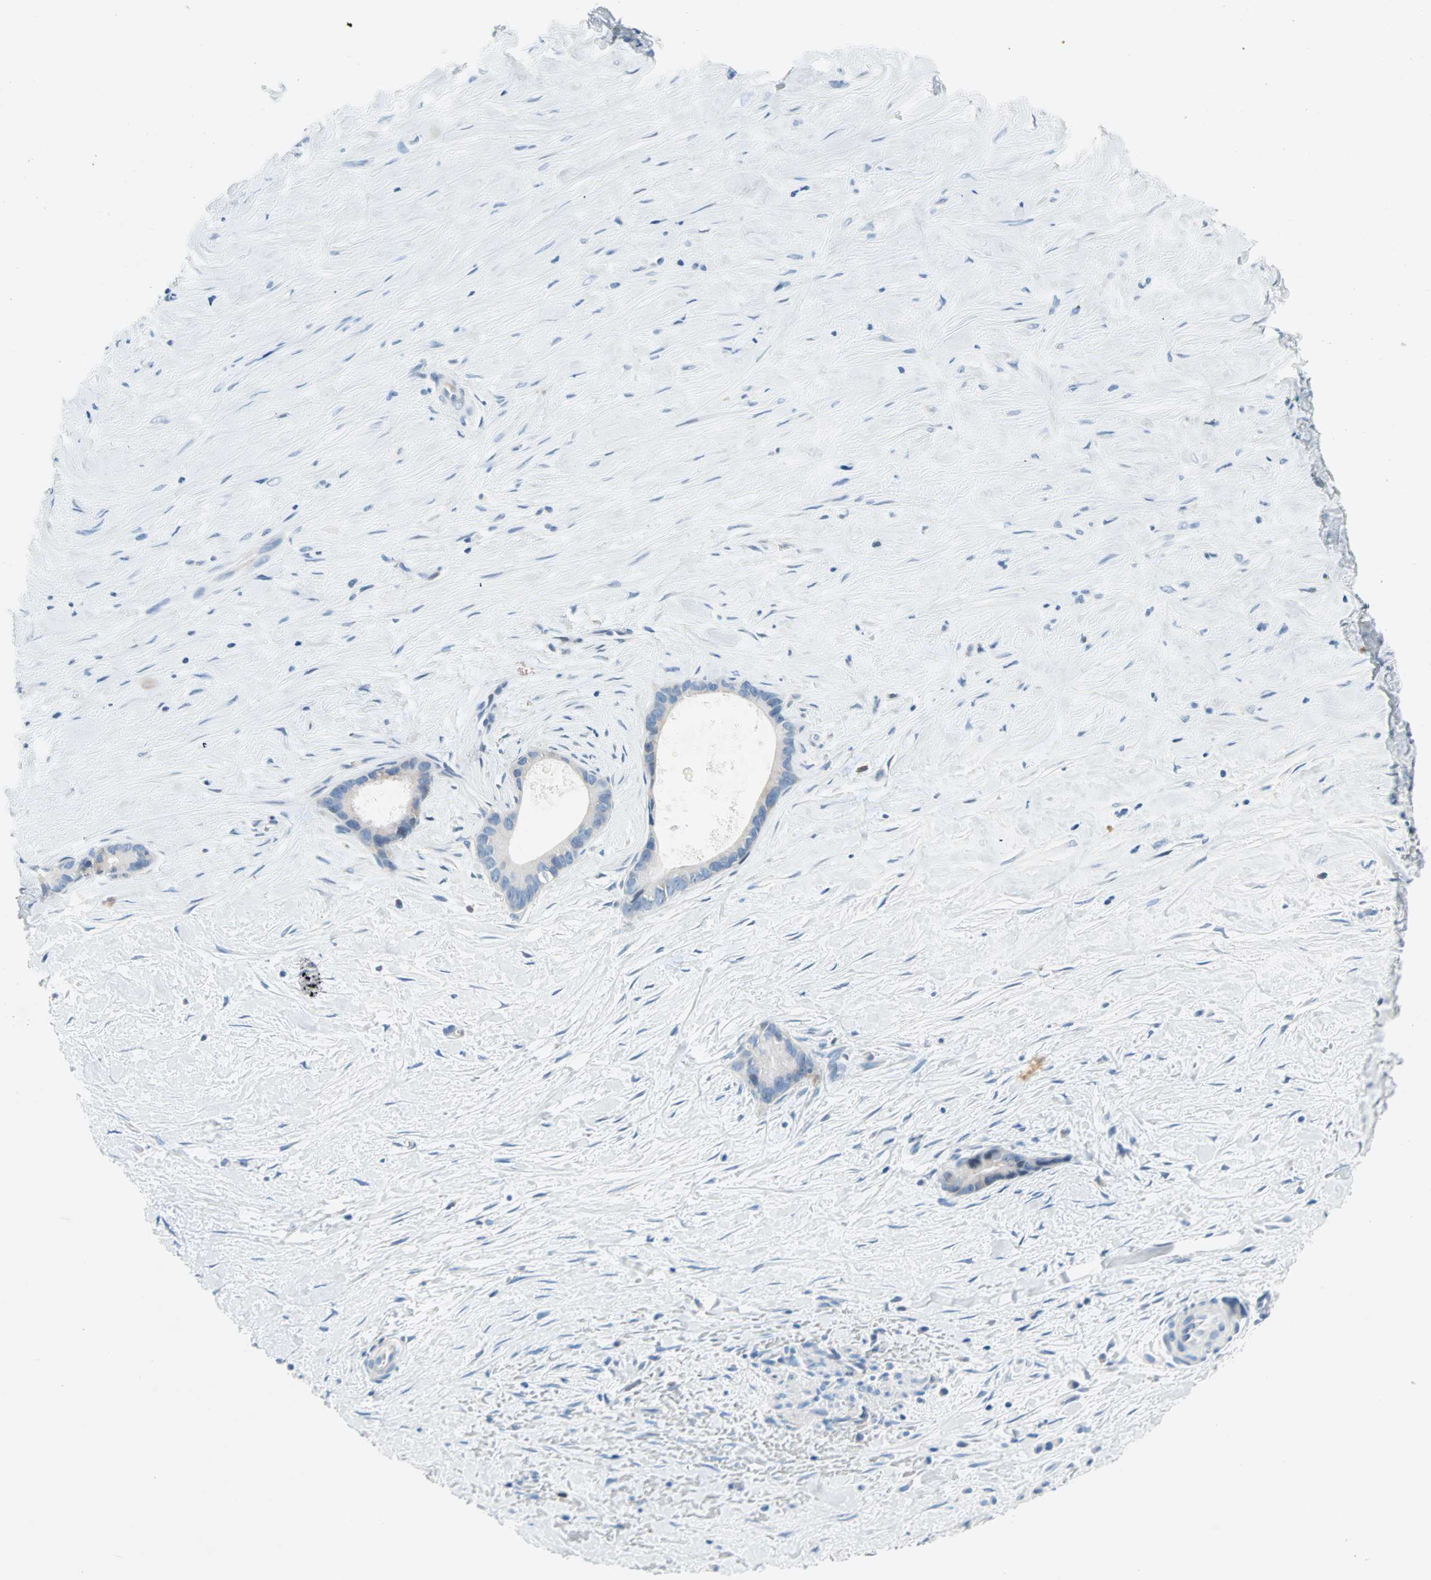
{"staining": {"intensity": "negative", "quantity": "none", "location": "none"}, "tissue": "liver cancer", "cell_type": "Tumor cells", "image_type": "cancer", "snomed": [{"axis": "morphology", "description": "Cholangiocarcinoma"}, {"axis": "topography", "description": "Liver"}], "caption": "Tumor cells are negative for brown protein staining in cholangiocarcinoma (liver). The staining was performed using DAB to visualize the protein expression in brown, while the nuclei were stained in blue with hematoxylin (Magnification: 20x).", "gene": "TMEM163", "patient": {"sex": "female", "age": 55}}